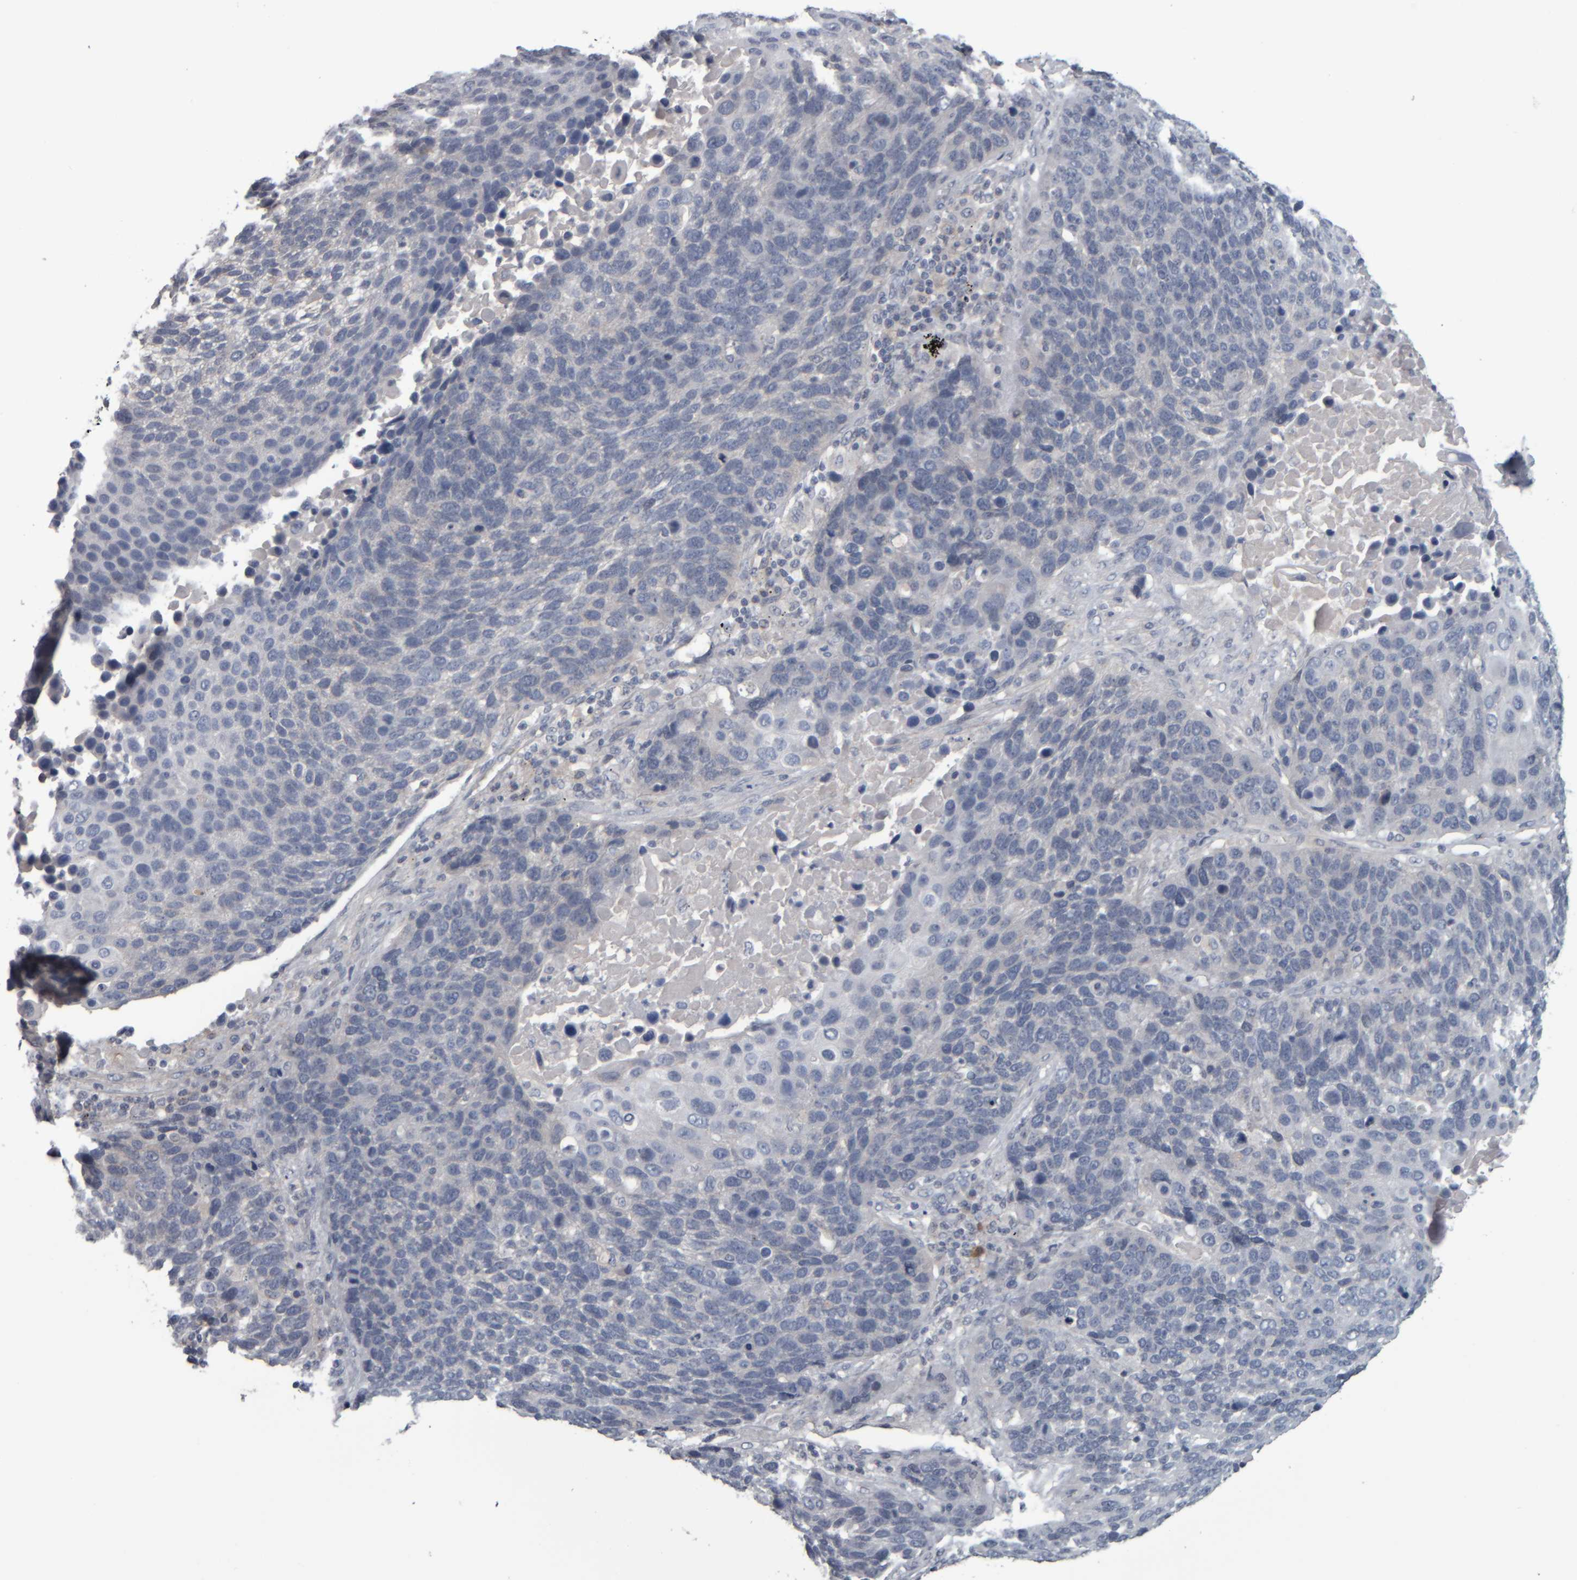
{"staining": {"intensity": "negative", "quantity": "none", "location": "none"}, "tissue": "lung cancer", "cell_type": "Tumor cells", "image_type": "cancer", "snomed": [{"axis": "morphology", "description": "Squamous cell carcinoma, NOS"}, {"axis": "topography", "description": "Lung"}], "caption": "Human squamous cell carcinoma (lung) stained for a protein using immunohistochemistry reveals no positivity in tumor cells.", "gene": "CAVIN4", "patient": {"sex": "male", "age": 66}}